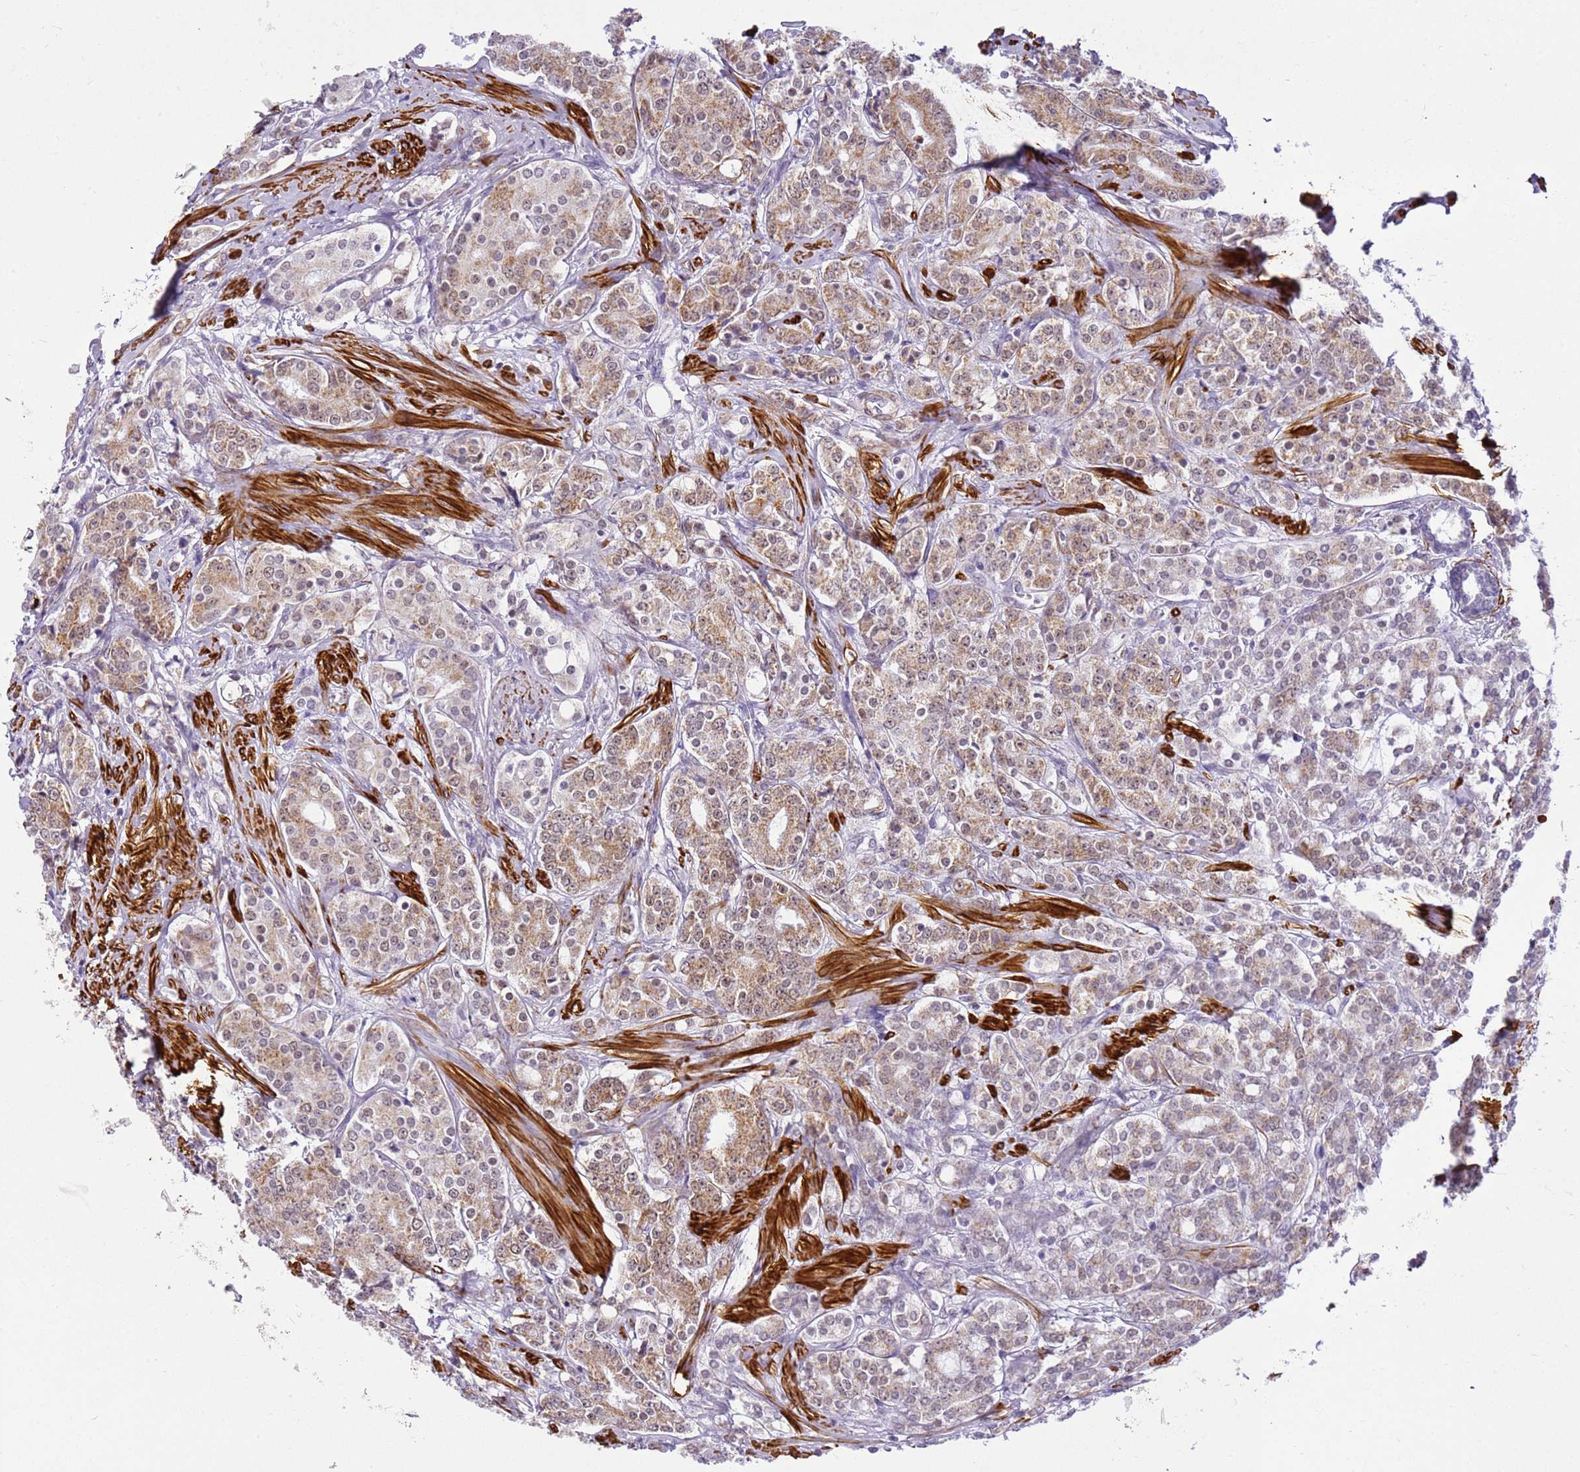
{"staining": {"intensity": "weak", "quantity": ">75%", "location": "cytoplasmic/membranous"}, "tissue": "prostate cancer", "cell_type": "Tumor cells", "image_type": "cancer", "snomed": [{"axis": "morphology", "description": "Adenocarcinoma, High grade"}, {"axis": "topography", "description": "Prostate"}], "caption": "Brown immunohistochemical staining in human prostate cancer (high-grade adenocarcinoma) reveals weak cytoplasmic/membranous positivity in approximately >75% of tumor cells. (IHC, brightfield microscopy, high magnification).", "gene": "SMIM4", "patient": {"sex": "male", "age": 62}}